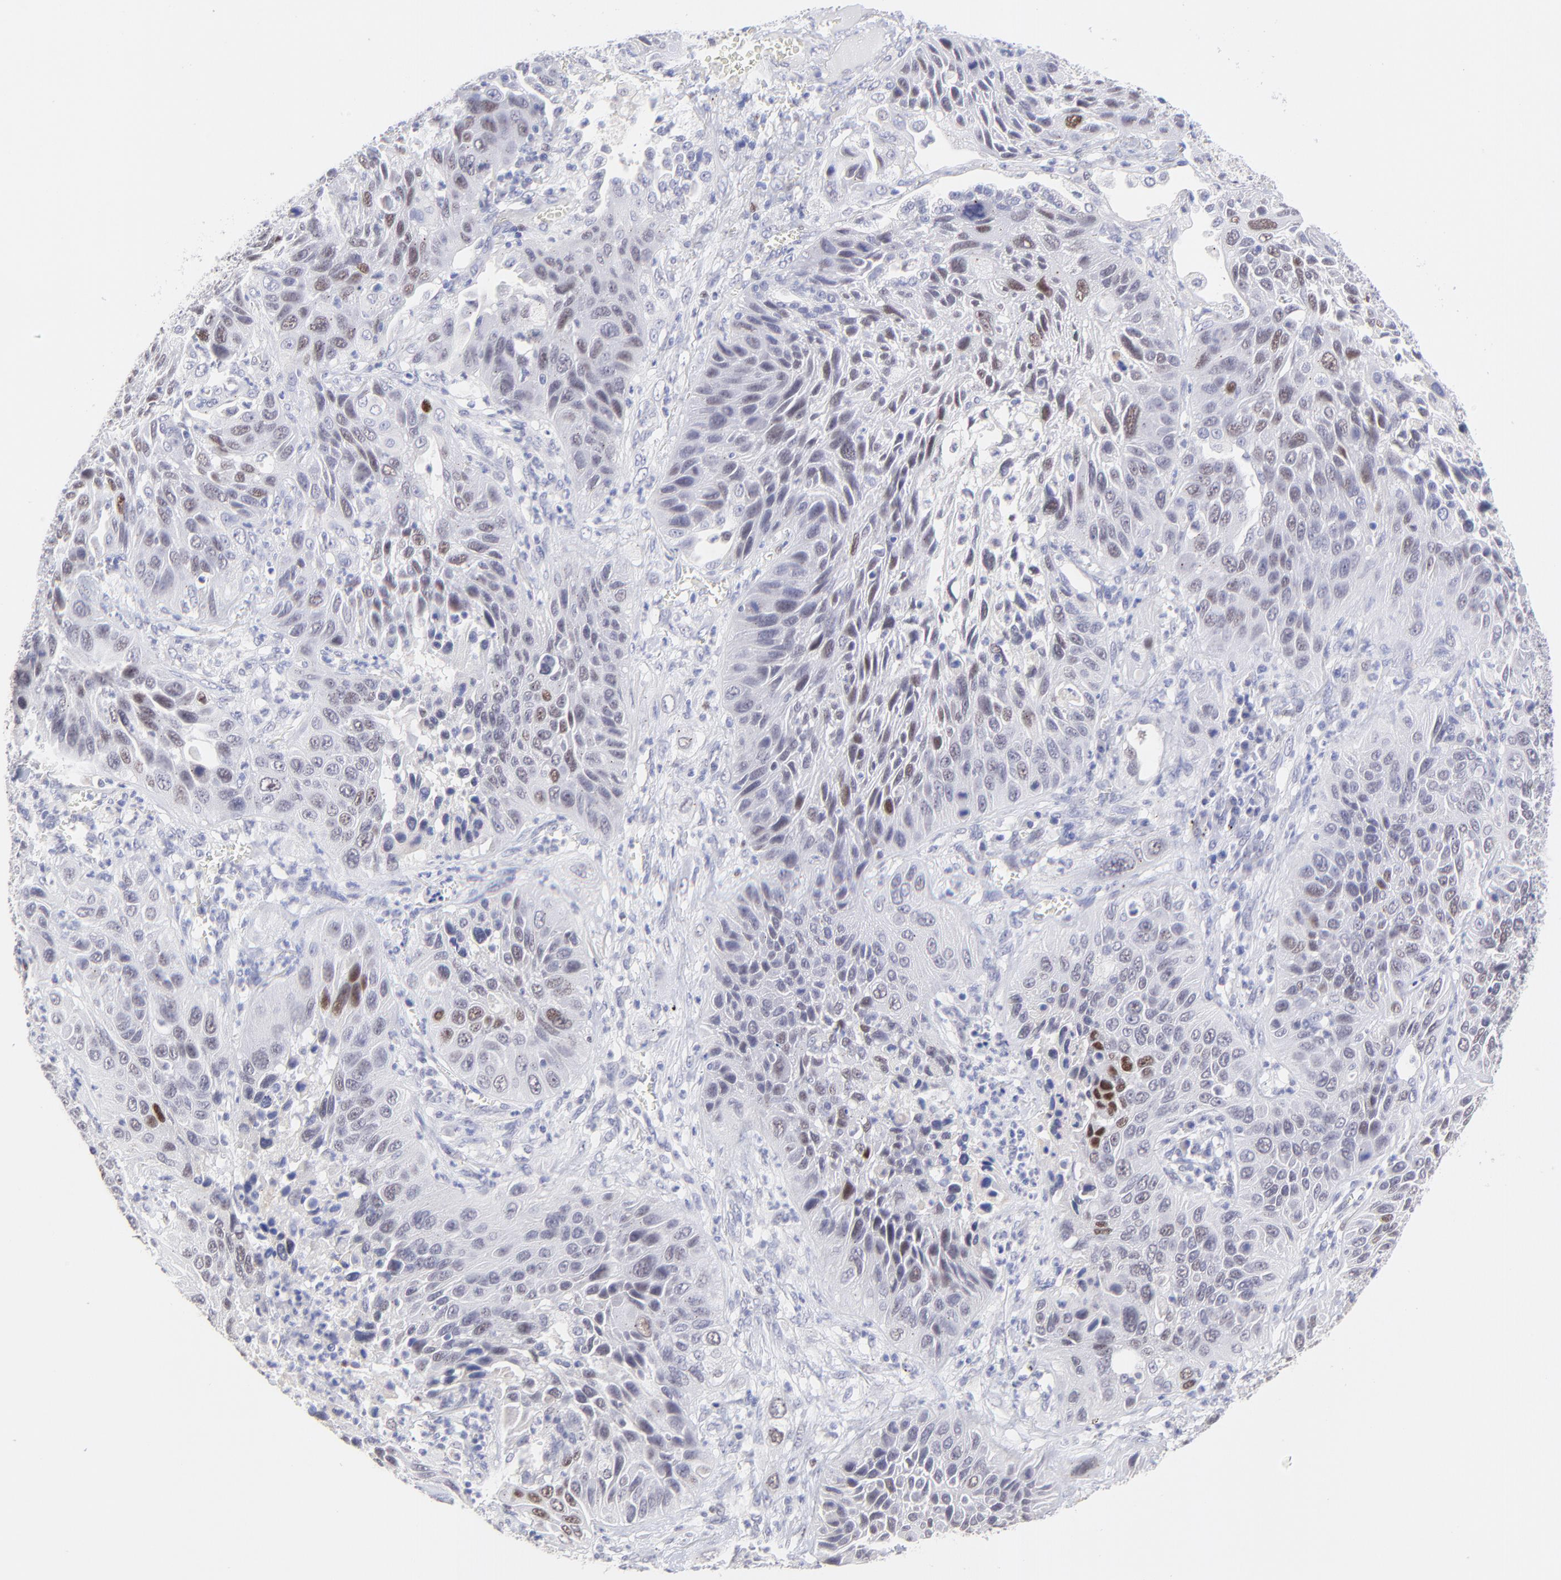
{"staining": {"intensity": "moderate", "quantity": "25%-75%", "location": "nuclear"}, "tissue": "lung cancer", "cell_type": "Tumor cells", "image_type": "cancer", "snomed": [{"axis": "morphology", "description": "Squamous cell carcinoma, NOS"}, {"axis": "topography", "description": "Lung"}], "caption": "A histopathology image of lung squamous cell carcinoma stained for a protein shows moderate nuclear brown staining in tumor cells.", "gene": "KLF4", "patient": {"sex": "female", "age": 76}}